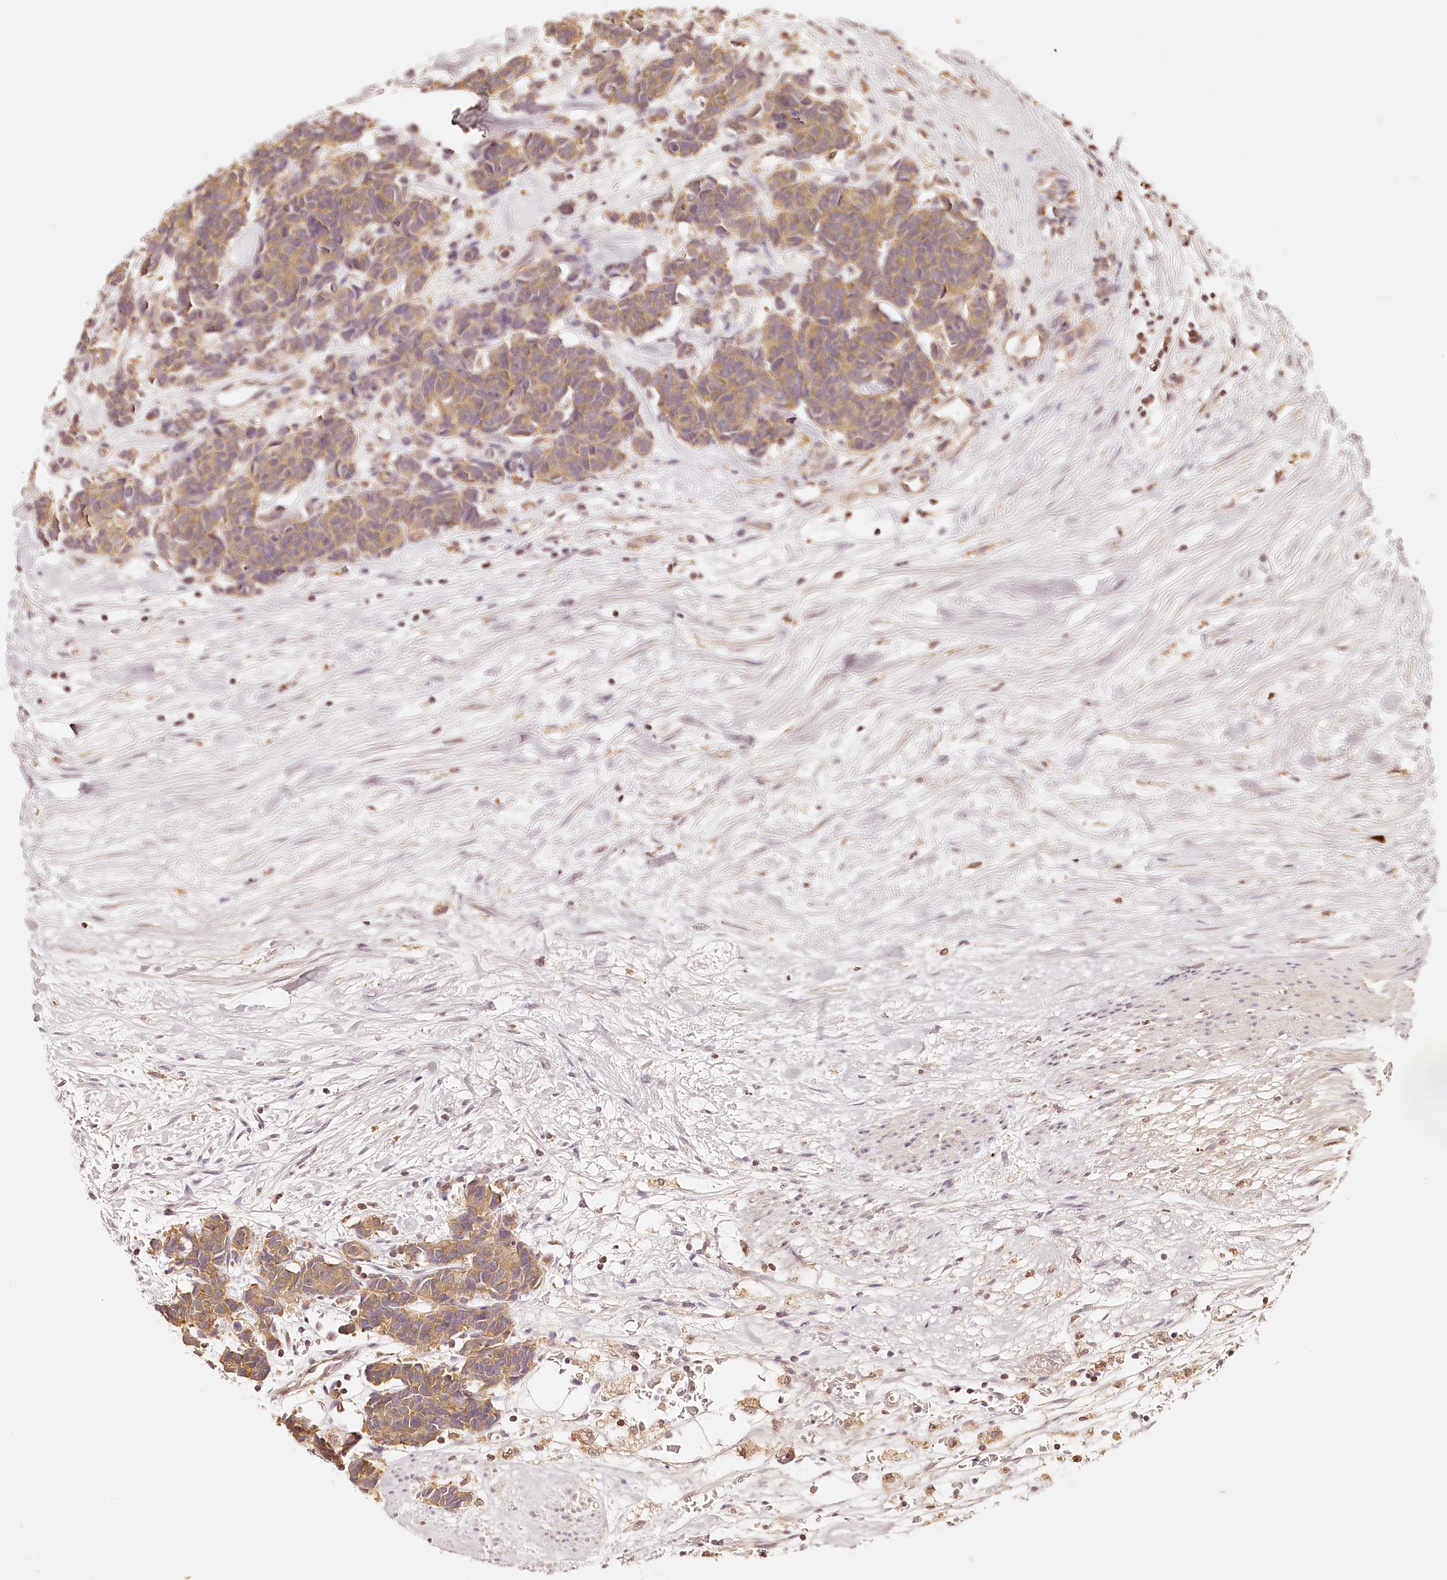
{"staining": {"intensity": "moderate", "quantity": ">75%", "location": "cytoplasmic/membranous"}, "tissue": "carcinoid", "cell_type": "Tumor cells", "image_type": "cancer", "snomed": [{"axis": "morphology", "description": "Carcinoma, NOS"}, {"axis": "morphology", "description": "Carcinoid, malignant, NOS"}, {"axis": "topography", "description": "Urinary bladder"}], "caption": "Human carcinoid stained with a protein marker demonstrates moderate staining in tumor cells.", "gene": "SYNGR1", "patient": {"sex": "male", "age": 57}}